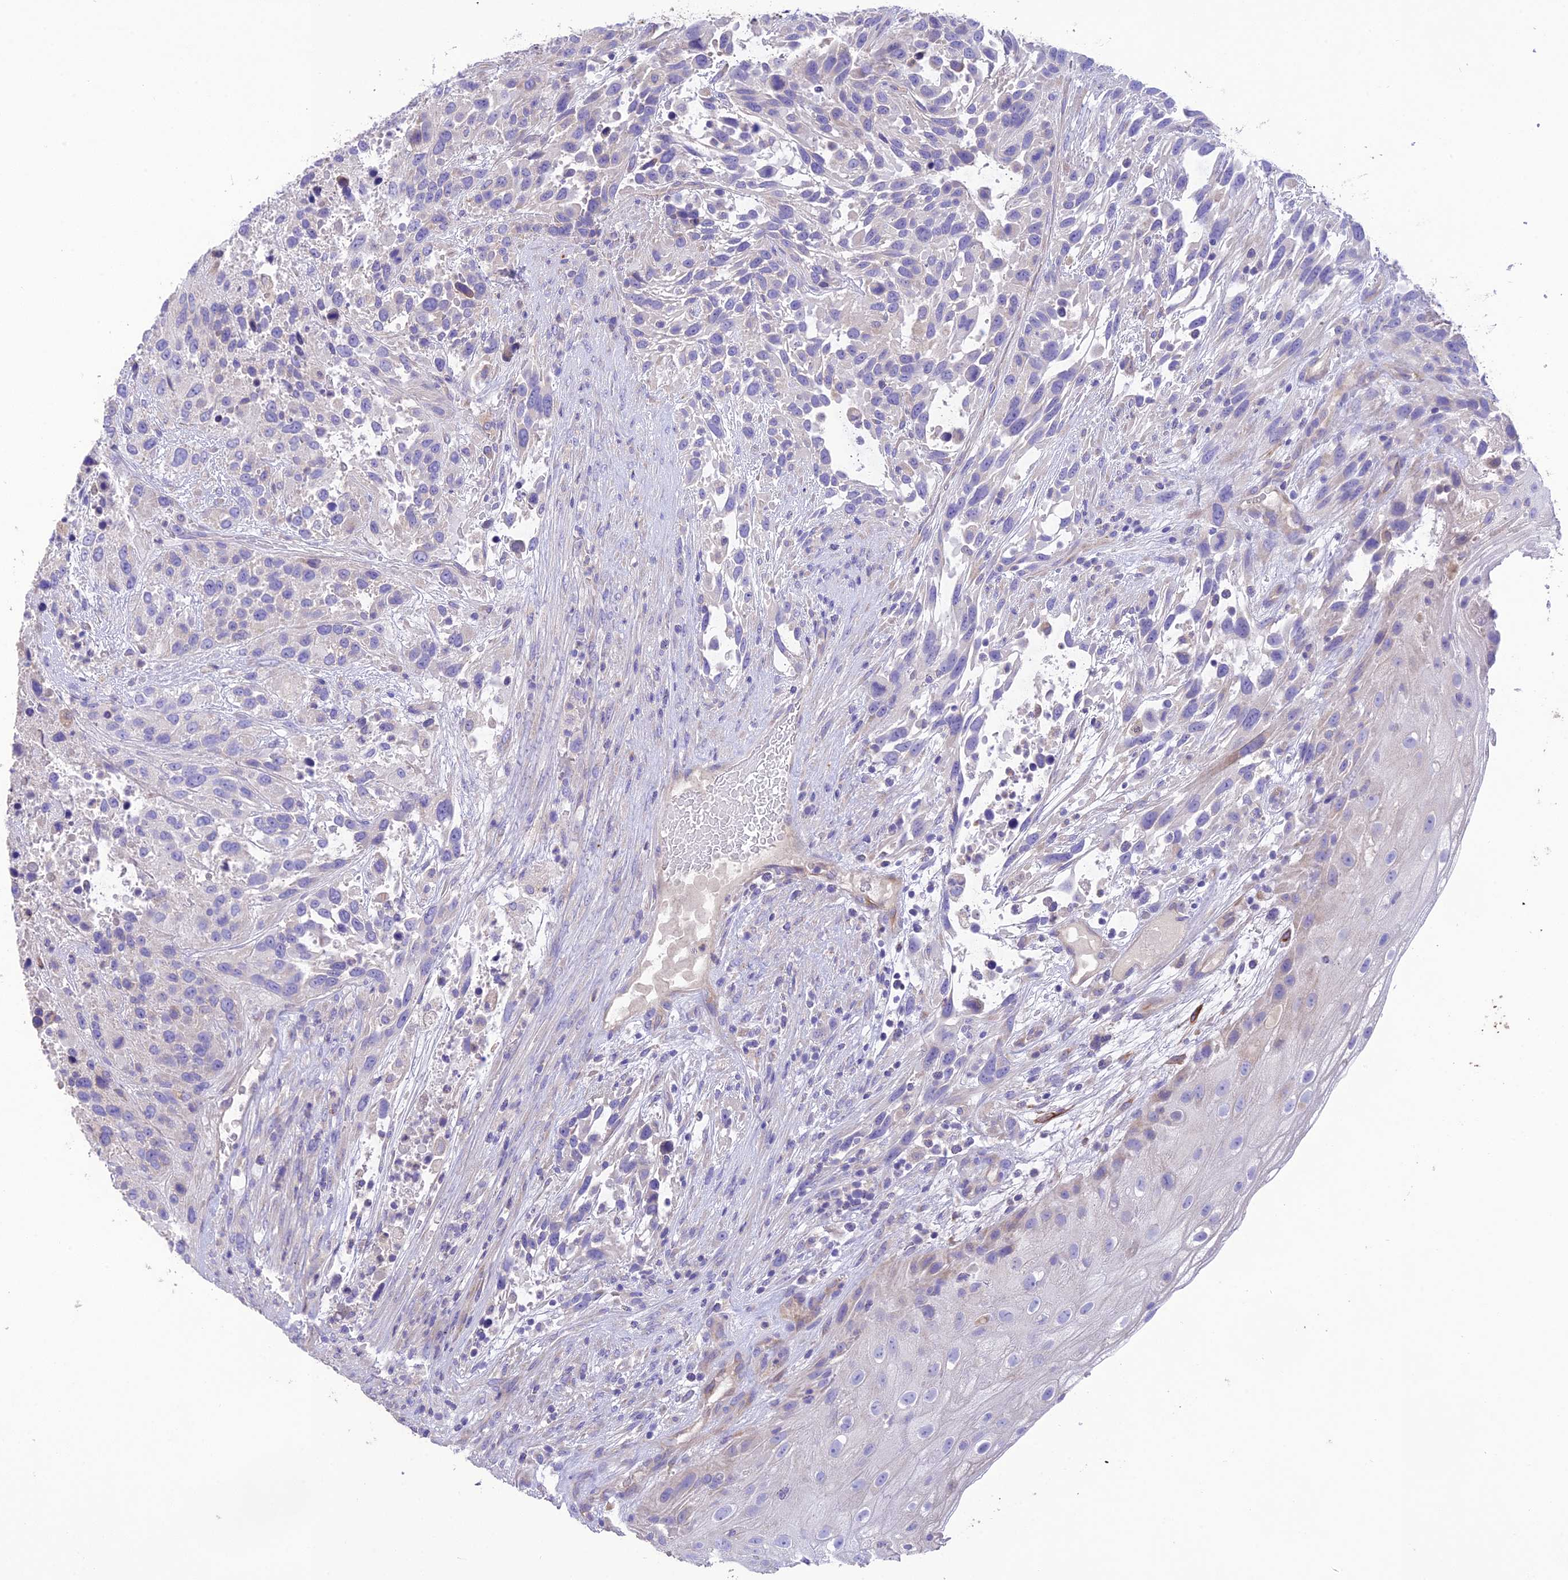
{"staining": {"intensity": "negative", "quantity": "none", "location": "none"}, "tissue": "urothelial cancer", "cell_type": "Tumor cells", "image_type": "cancer", "snomed": [{"axis": "morphology", "description": "Urothelial carcinoma, High grade"}, {"axis": "topography", "description": "Urinary bladder"}], "caption": "The image displays no significant positivity in tumor cells of urothelial cancer. (DAB IHC with hematoxylin counter stain).", "gene": "HSD17B2", "patient": {"sex": "female", "age": 70}}